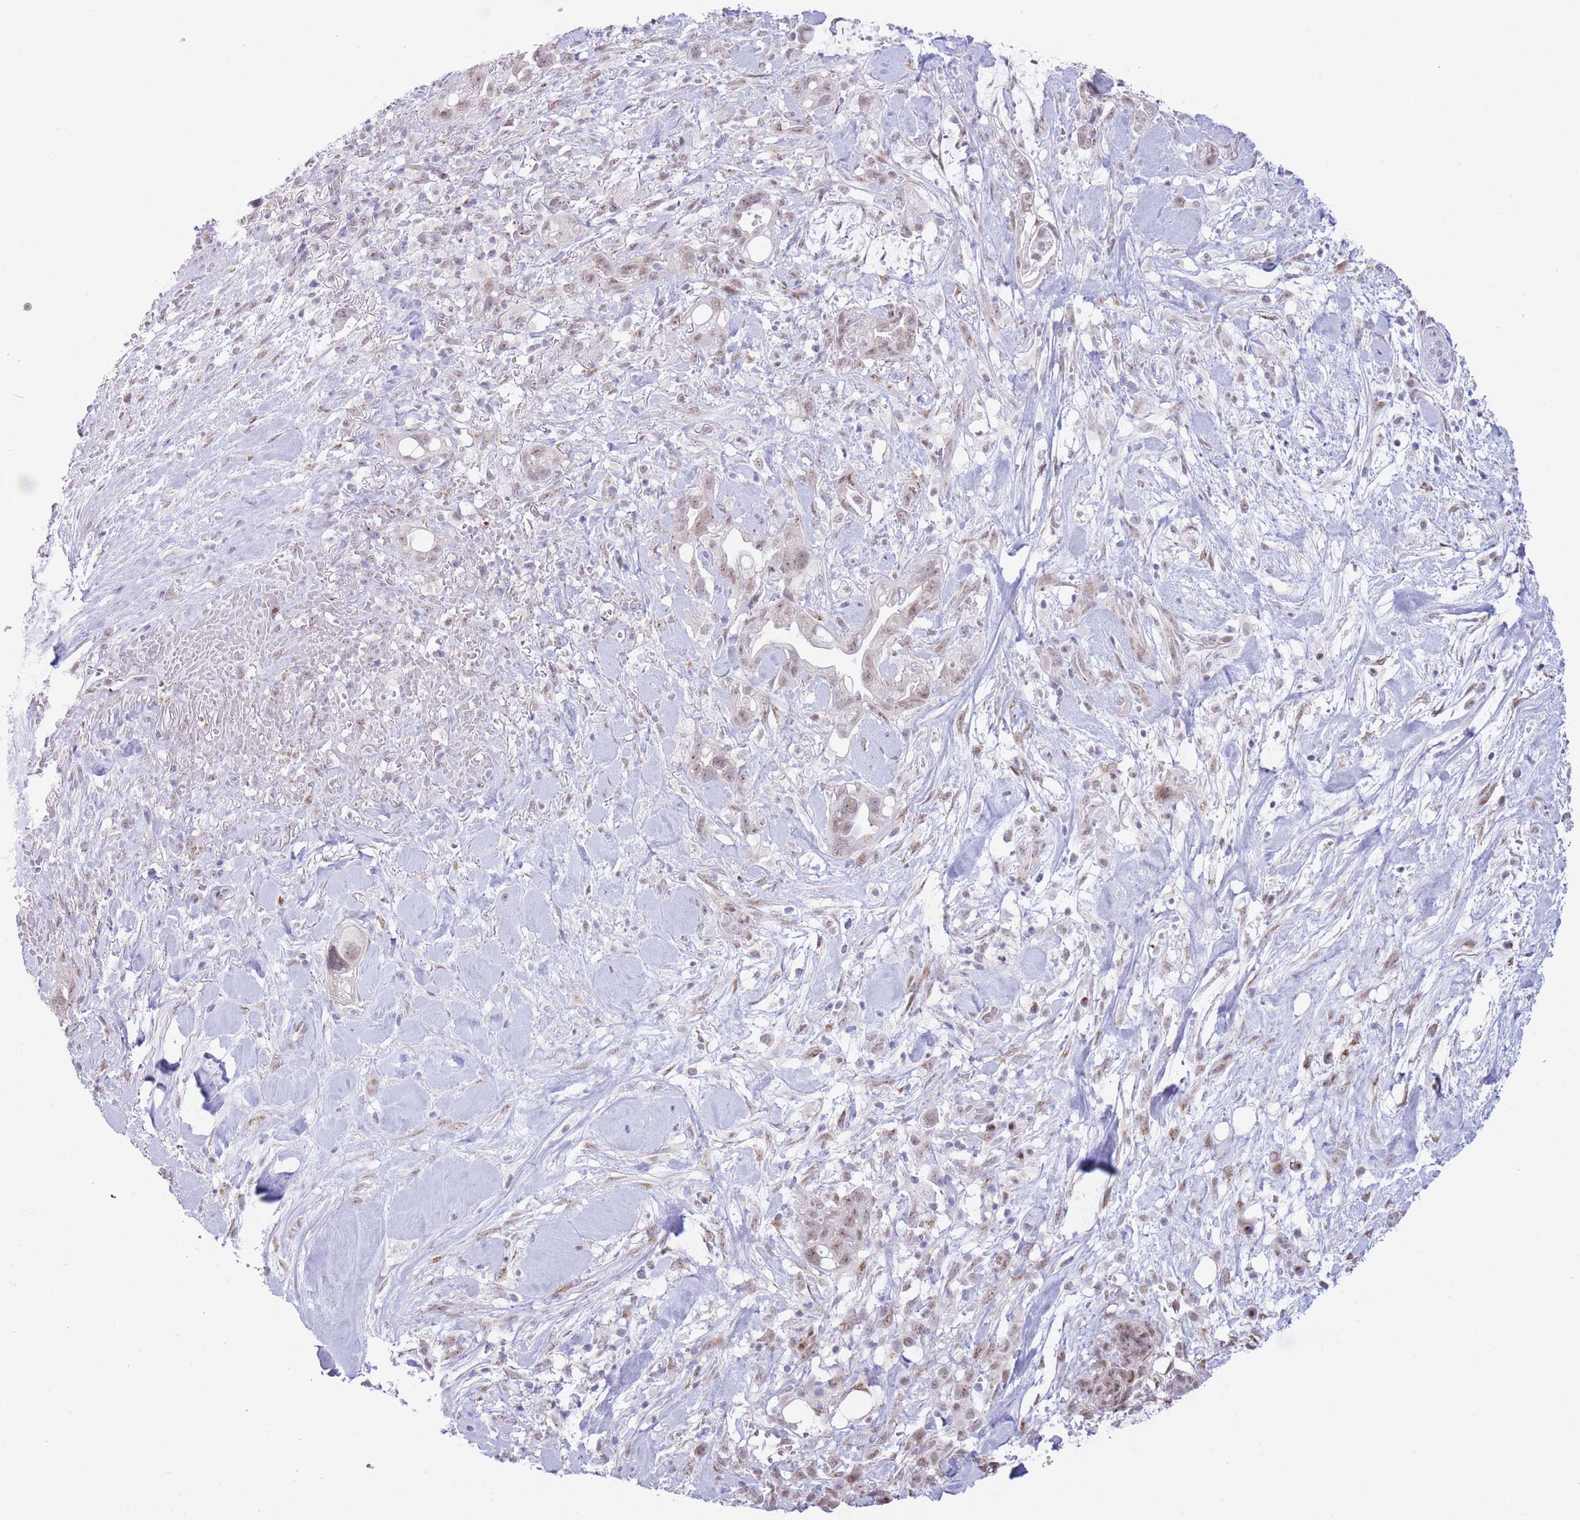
{"staining": {"intensity": "weak", "quantity": "25%-75%", "location": "nuclear"}, "tissue": "pancreatic cancer", "cell_type": "Tumor cells", "image_type": "cancer", "snomed": [{"axis": "morphology", "description": "Adenocarcinoma, NOS"}, {"axis": "topography", "description": "Pancreas"}], "caption": "Immunohistochemistry (IHC) of pancreatic cancer exhibits low levels of weak nuclear staining in about 25%-75% of tumor cells. (IHC, brightfield microscopy, high magnification).", "gene": "INO80C", "patient": {"sex": "male", "age": 44}}